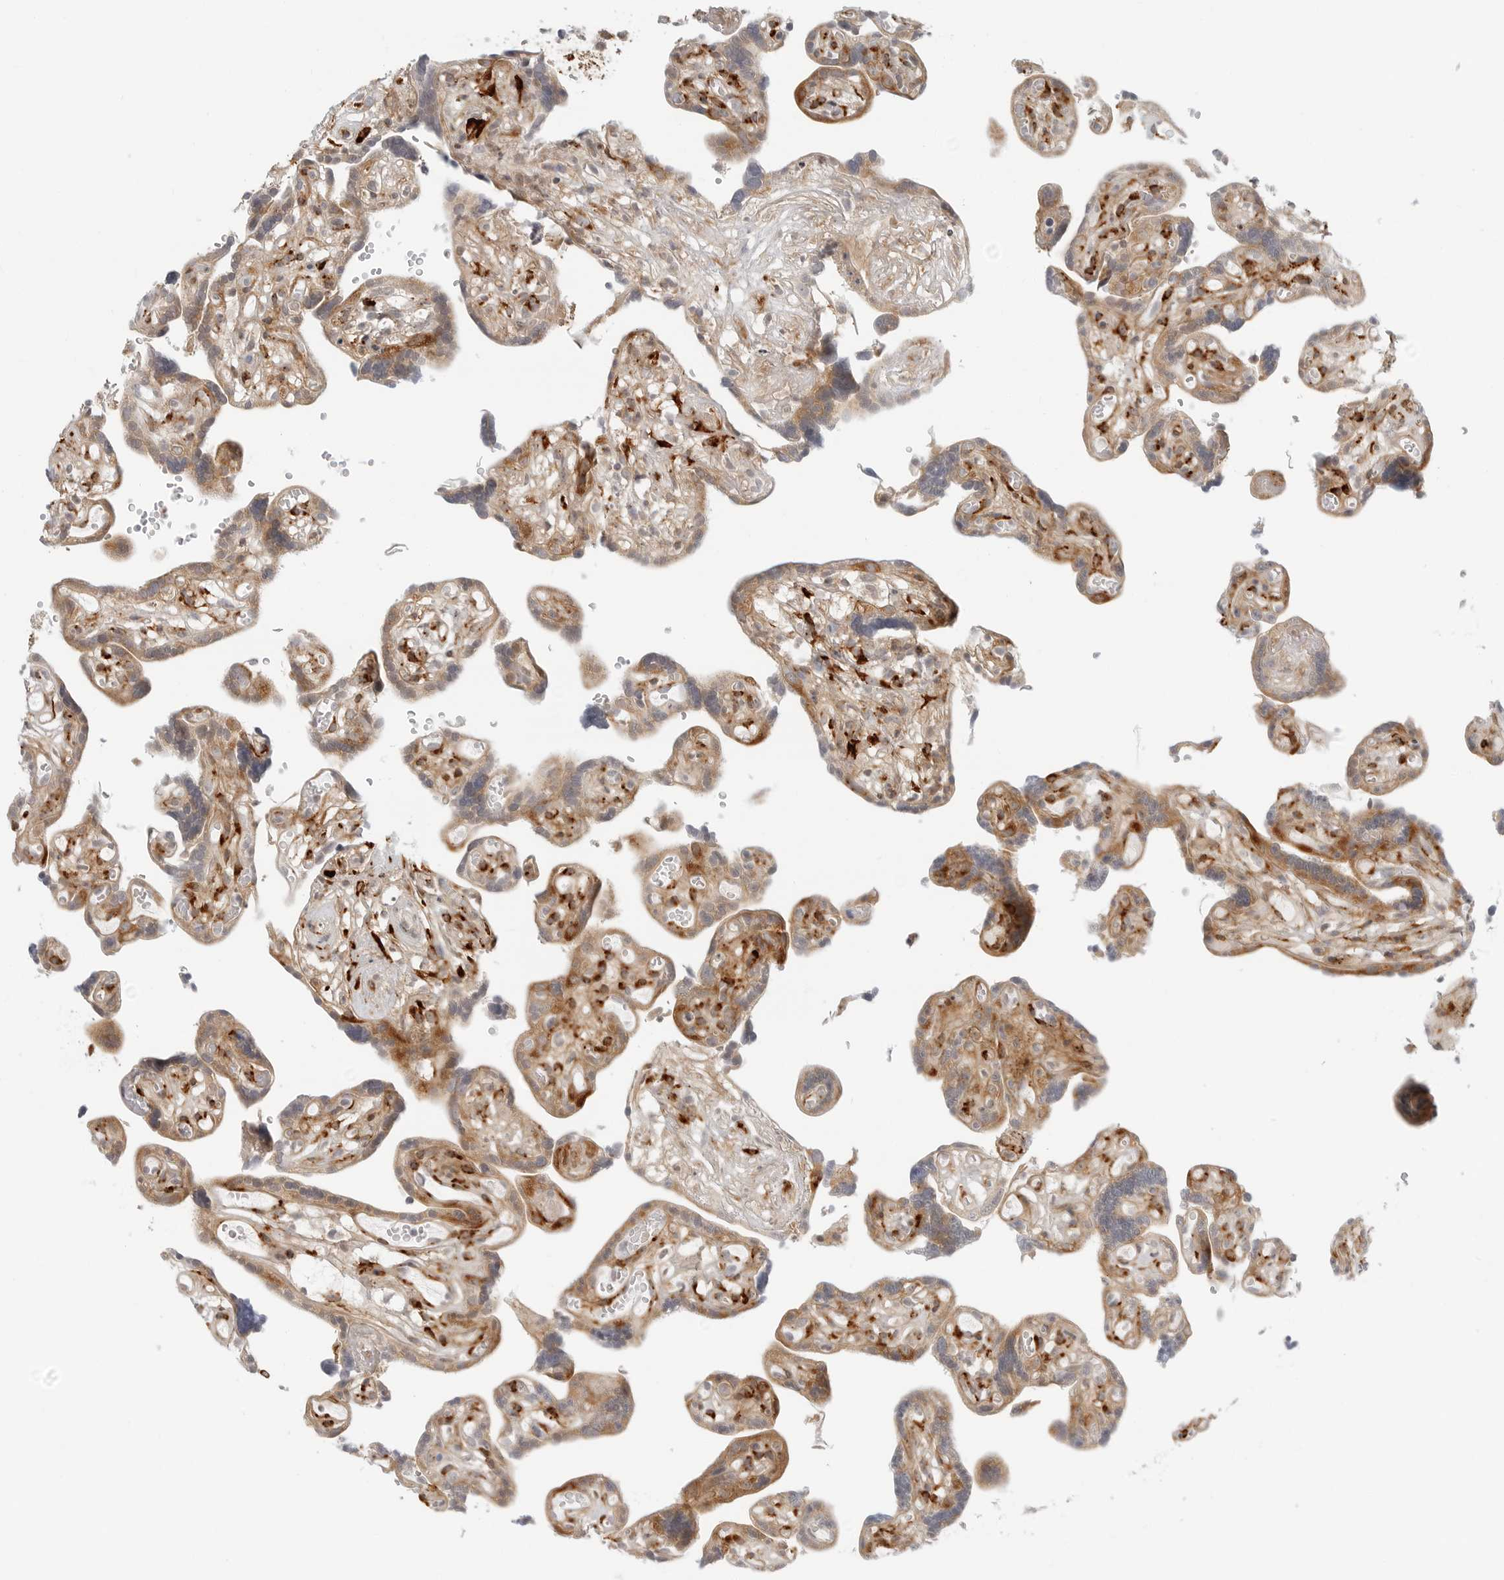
{"staining": {"intensity": "strong", "quantity": ">75%", "location": "cytoplasmic/membranous"}, "tissue": "placenta", "cell_type": "Decidual cells", "image_type": "normal", "snomed": [{"axis": "morphology", "description": "Normal tissue, NOS"}, {"axis": "topography", "description": "Placenta"}], "caption": "Protein positivity by immunohistochemistry shows strong cytoplasmic/membranous expression in approximately >75% of decidual cells in unremarkable placenta.", "gene": "C1QTNF1", "patient": {"sex": "female", "age": 30}}